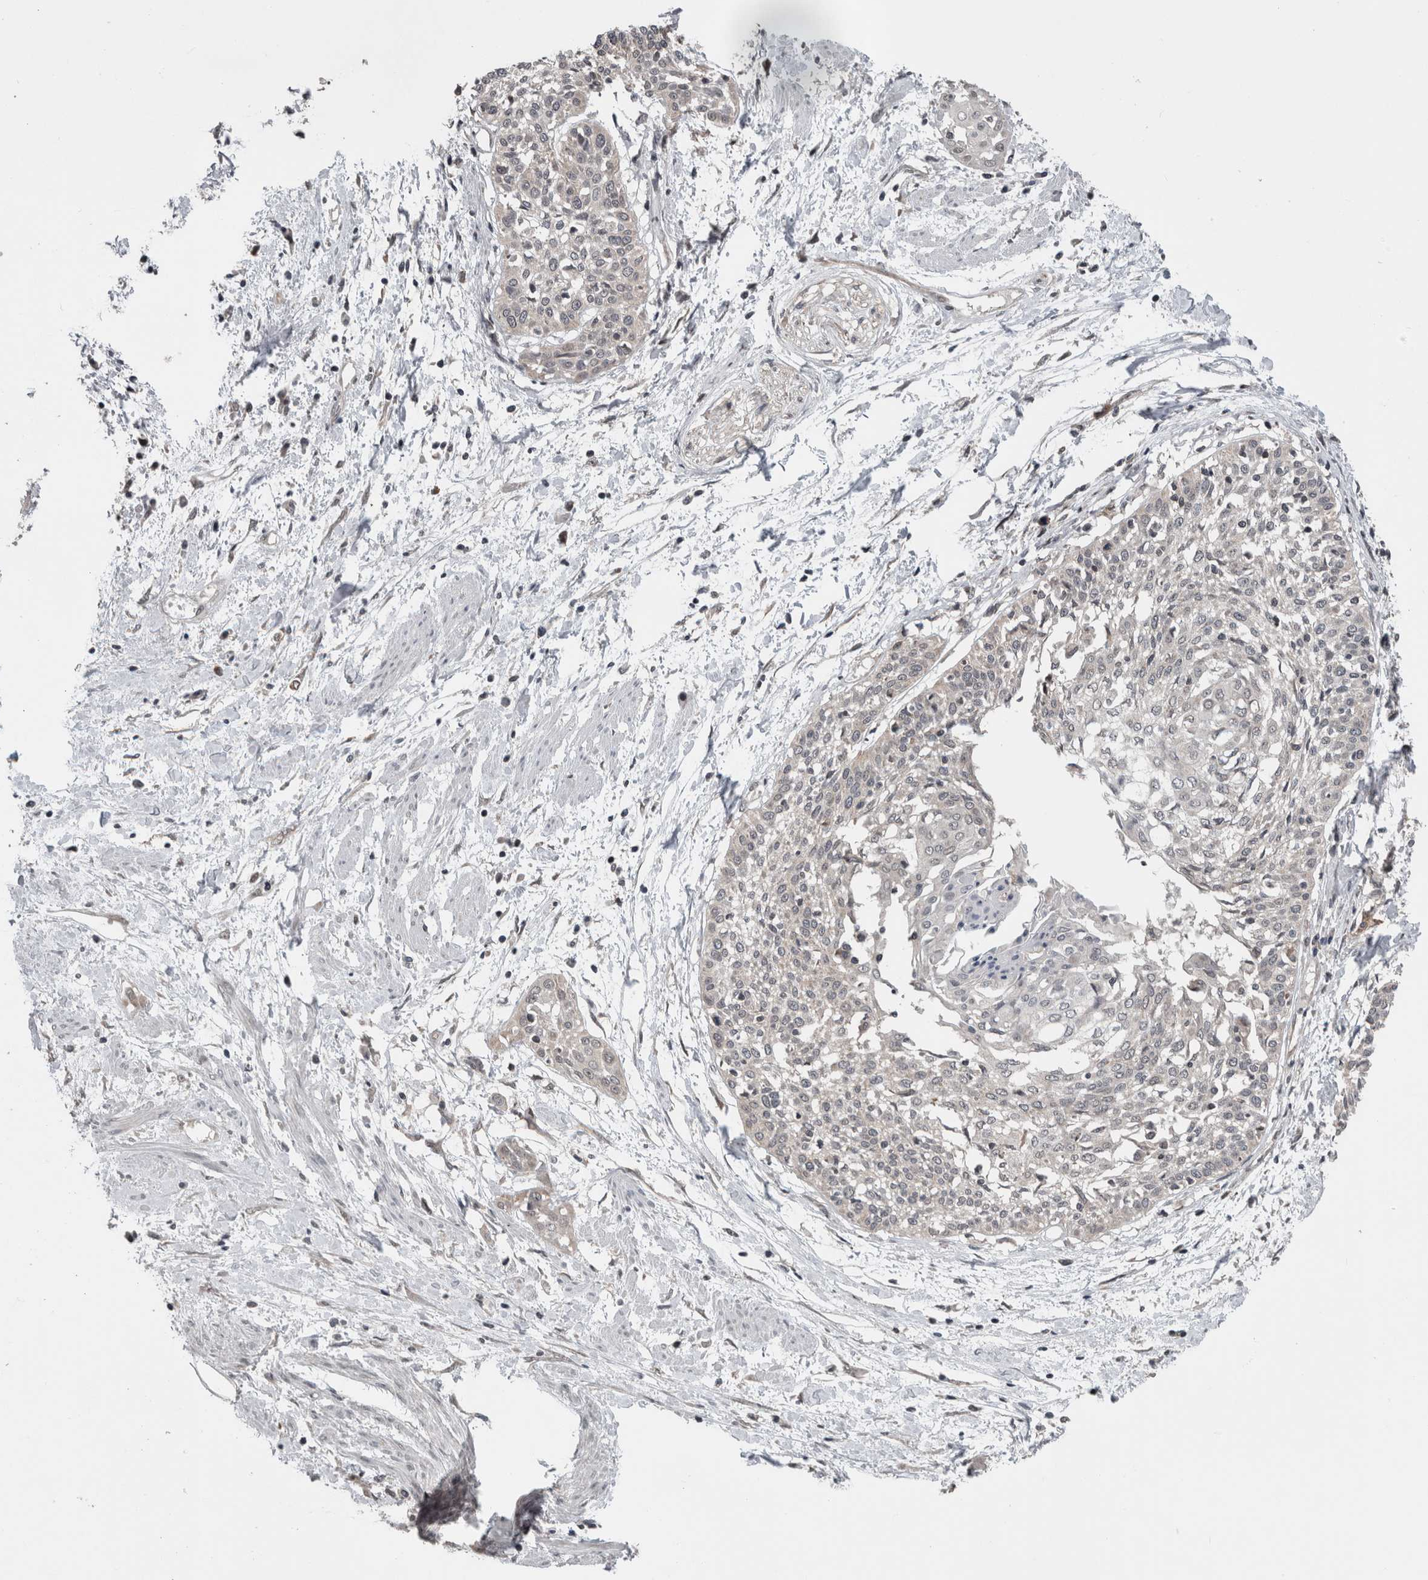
{"staining": {"intensity": "negative", "quantity": "none", "location": "none"}, "tissue": "cervical cancer", "cell_type": "Tumor cells", "image_type": "cancer", "snomed": [{"axis": "morphology", "description": "Squamous cell carcinoma, NOS"}, {"axis": "topography", "description": "Cervix"}], "caption": "Cervical cancer (squamous cell carcinoma) was stained to show a protein in brown. There is no significant expression in tumor cells.", "gene": "ENY2", "patient": {"sex": "female", "age": 57}}